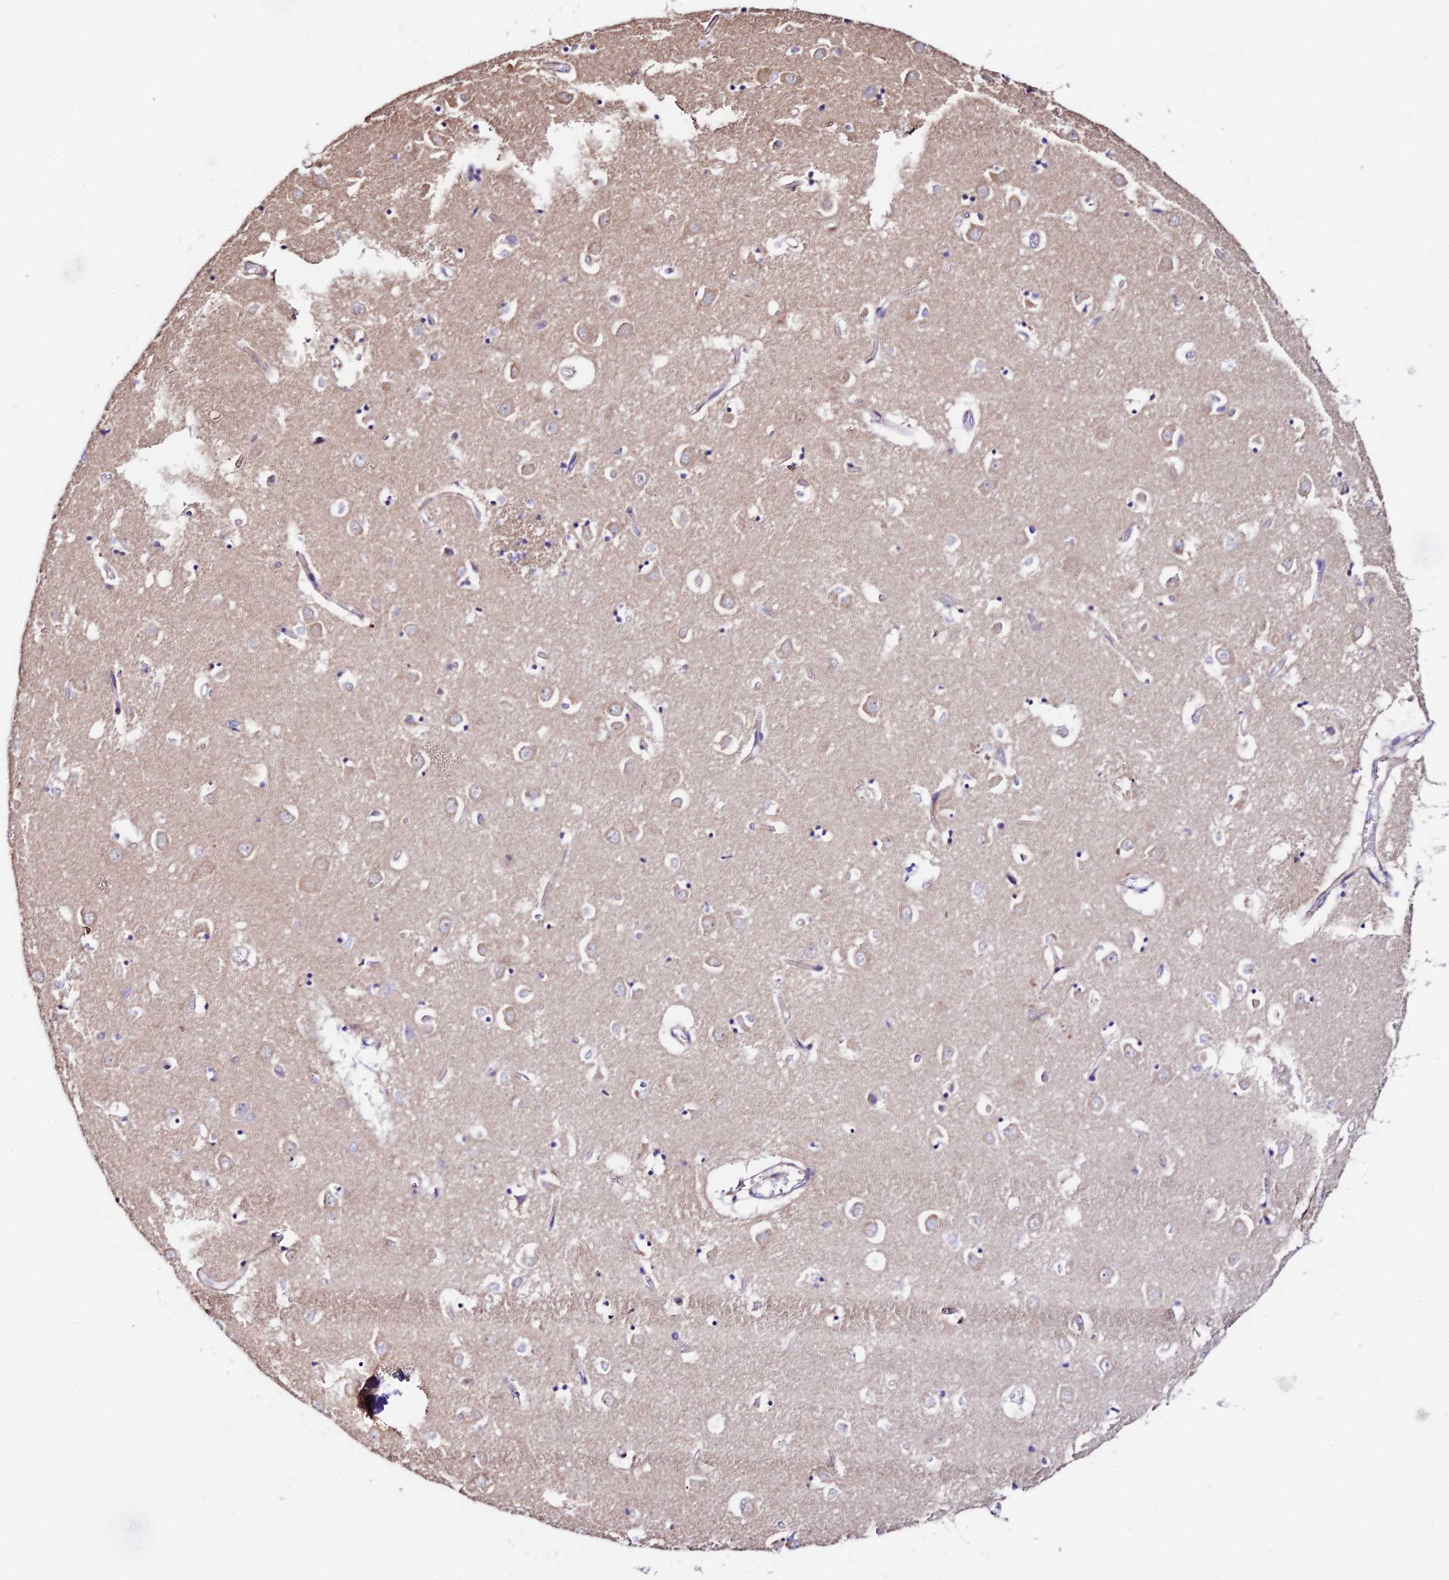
{"staining": {"intensity": "weak", "quantity": "<25%", "location": "cytoplasmic/membranous"}, "tissue": "caudate", "cell_type": "Glial cells", "image_type": "normal", "snomed": [{"axis": "morphology", "description": "Normal tissue, NOS"}, {"axis": "topography", "description": "Lateral ventricle wall"}], "caption": "IHC image of benign caudate: caudate stained with DAB (3,3'-diaminobenzidine) reveals no significant protein positivity in glial cells. (DAB immunohistochemistry, high magnification).", "gene": "VPS13C", "patient": {"sex": "male", "age": 70}}